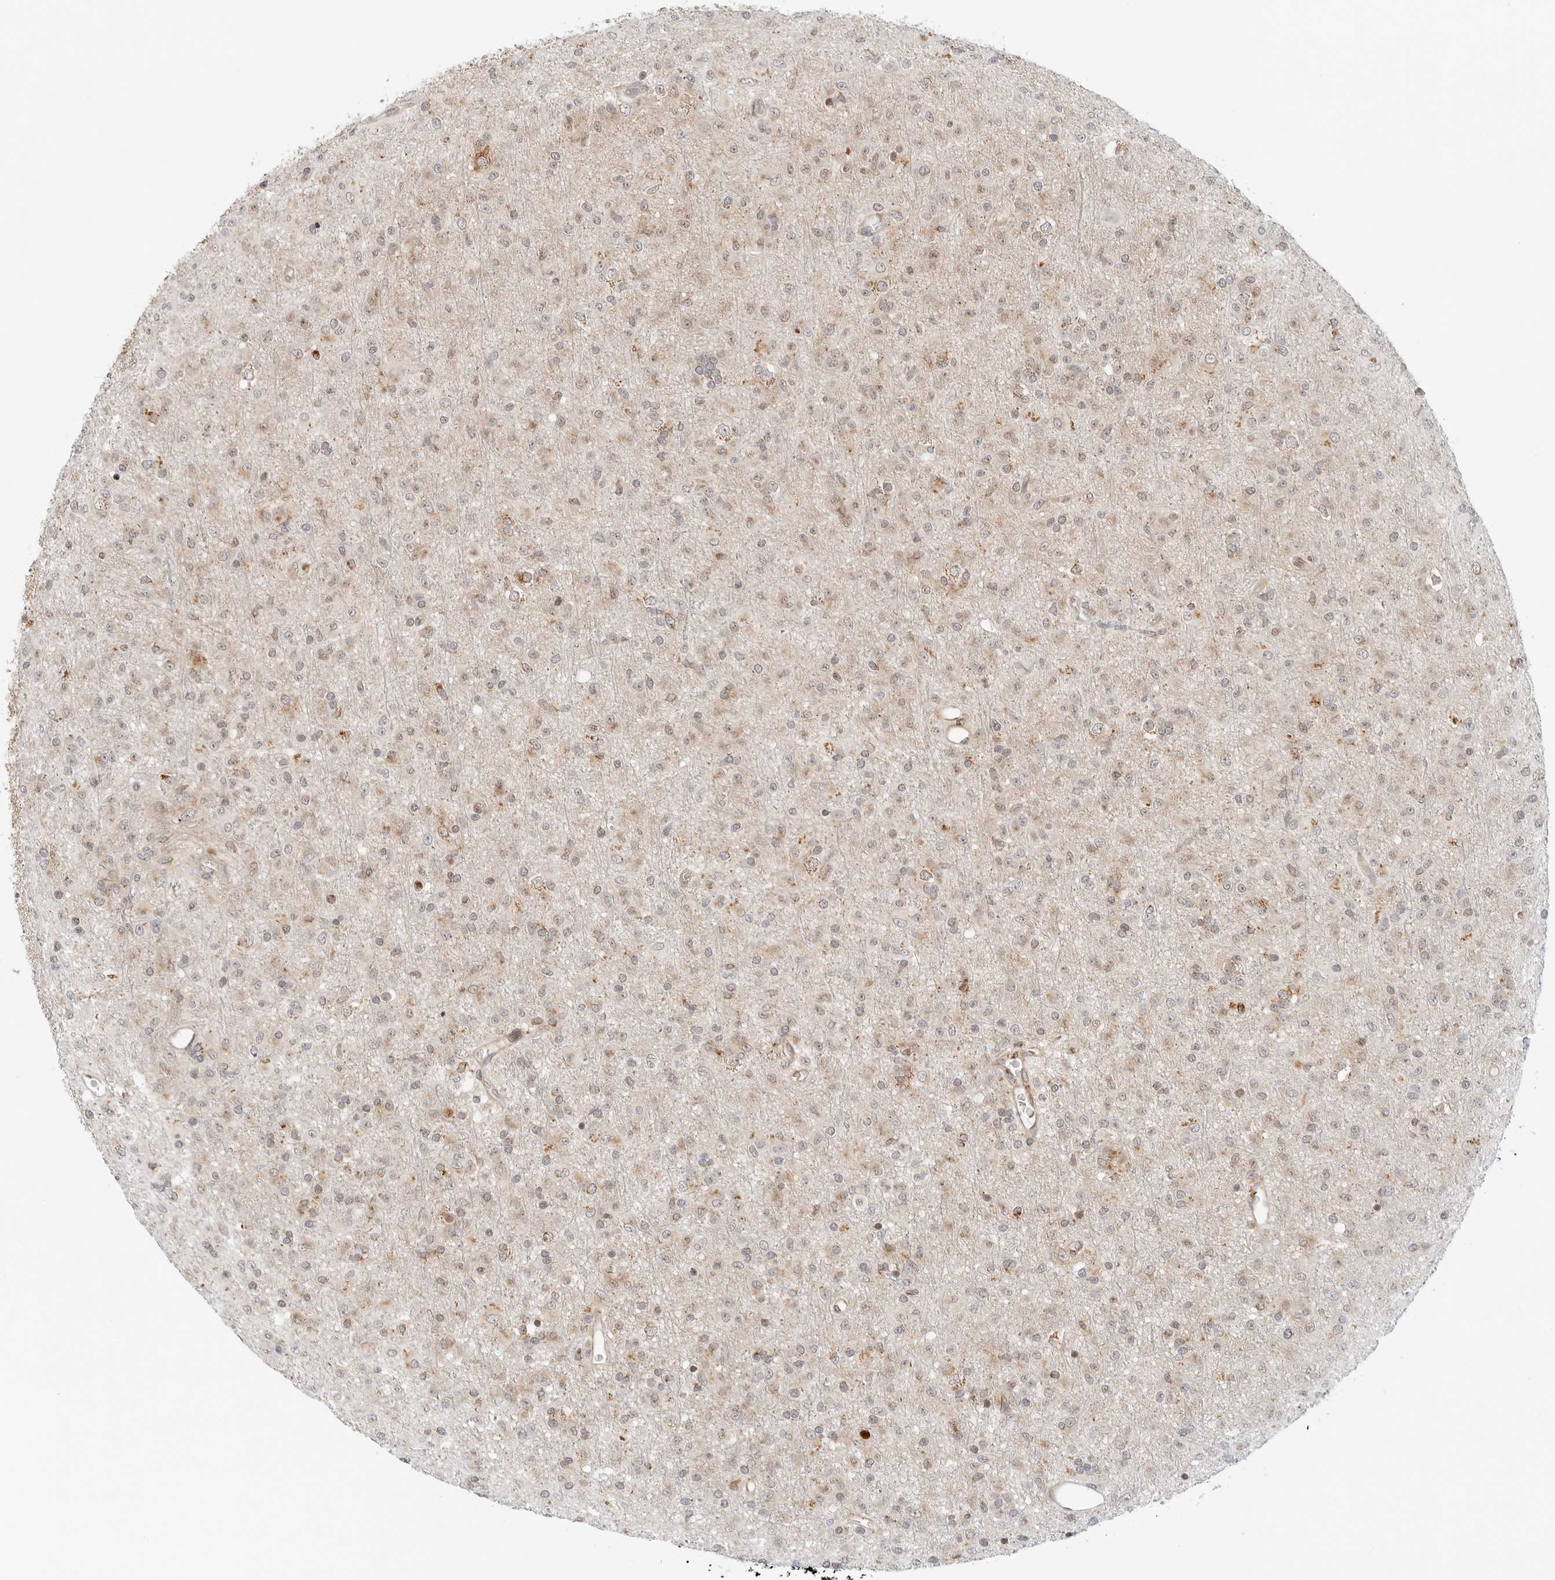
{"staining": {"intensity": "weak", "quantity": "25%-75%", "location": "cytoplasmic/membranous"}, "tissue": "glioma", "cell_type": "Tumor cells", "image_type": "cancer", "snomed": [{"axis": "morphology", "description": "Glioma, malignant, Low grade"}, {"axis": "topography", "description": "Brain"}], "caption": "Low-grade glioma (malignant) stained with IHC reveals weak cytoplasmic/membranous staining in approximately 25%-75% of tumor cells.", "gene": "DYRK4", "patient": {"sex": "male", "age": 65}}